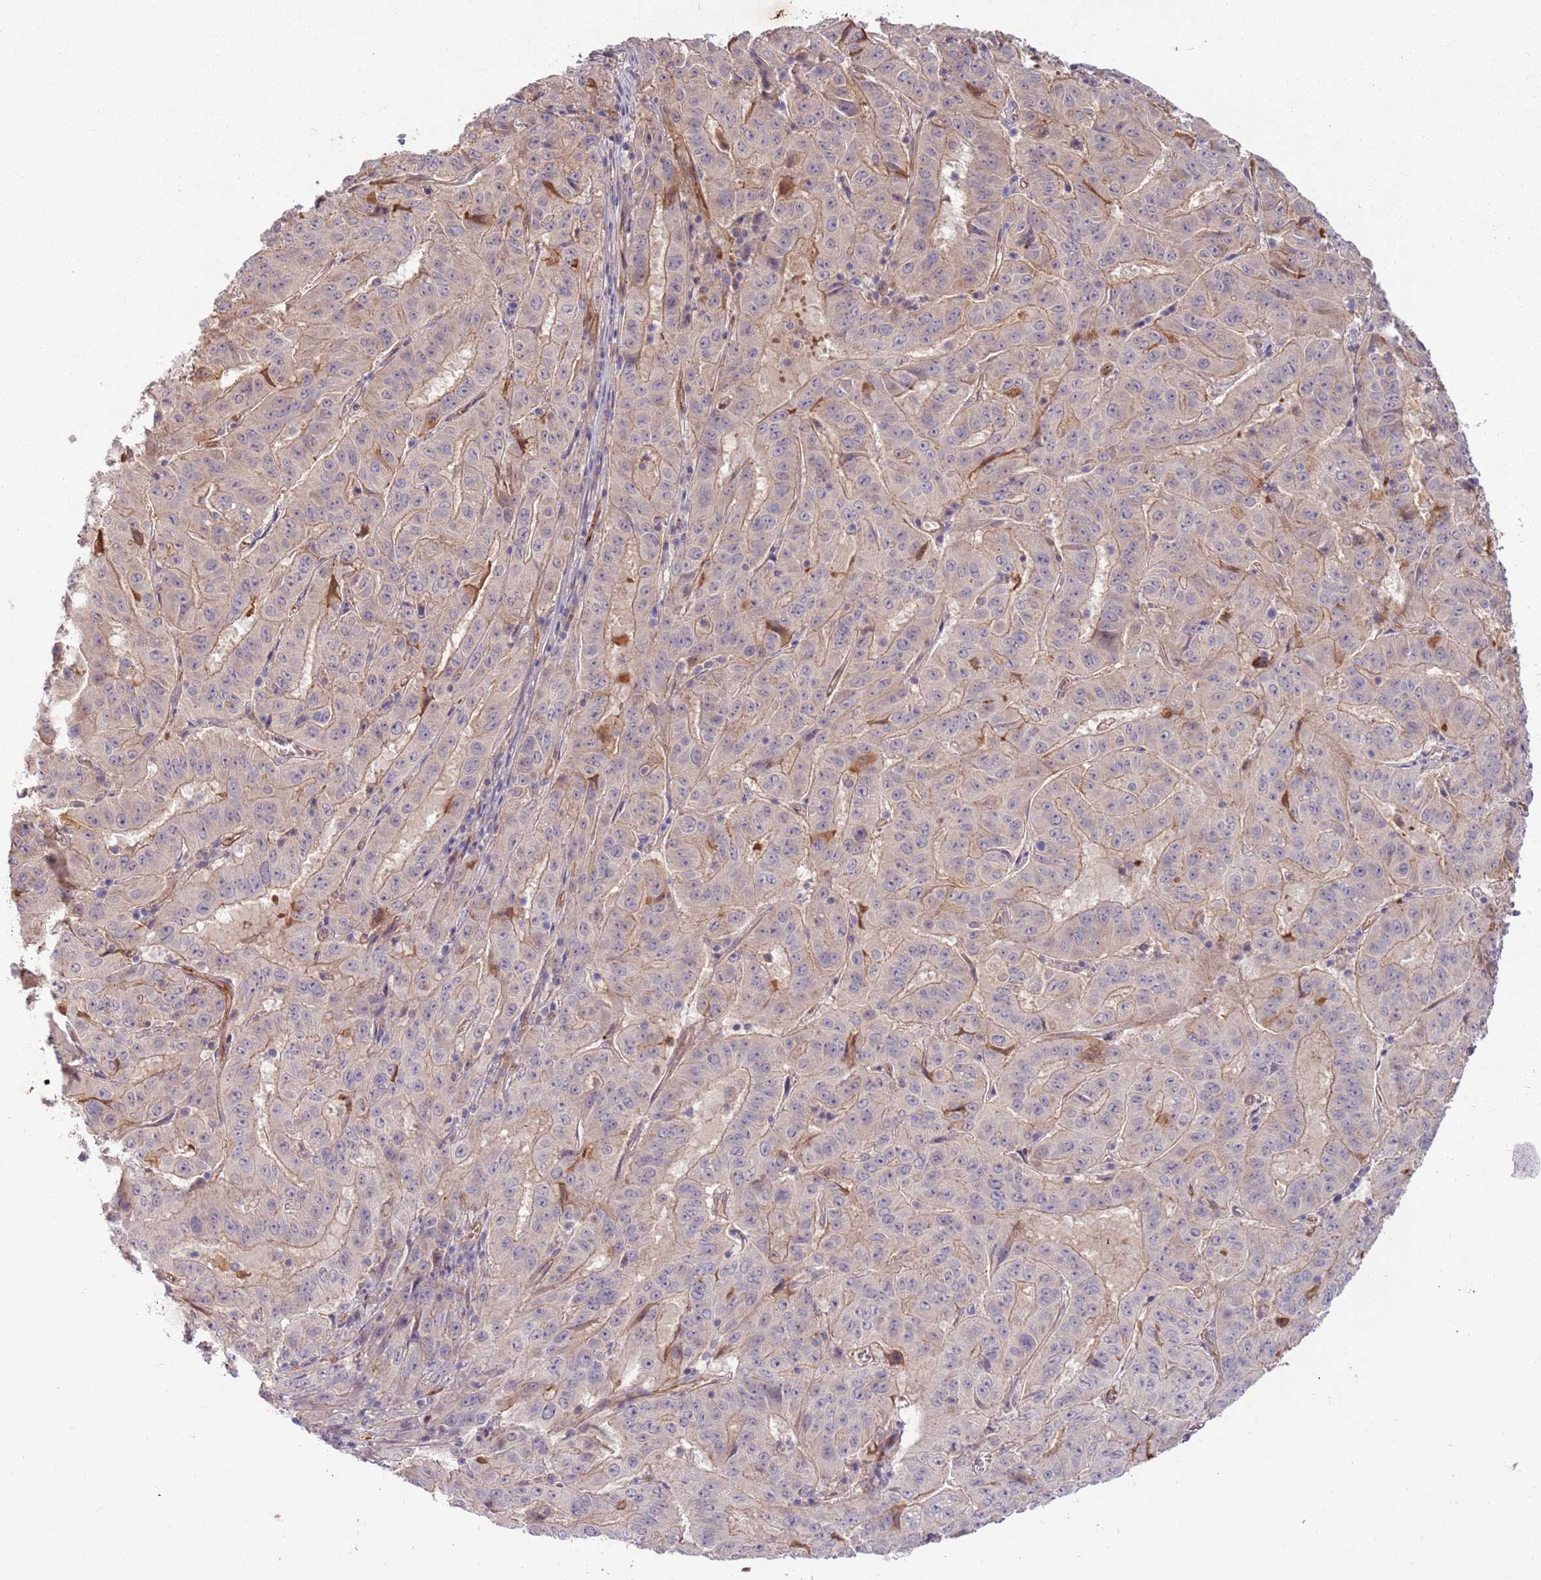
{"staining": {"intensity": "weak", "quantity": "25%-75%", "location": "cytoplasmic/membranous"}, "tissue": "pancreatic cancer", "cell_type": "Tumor cells", "image_type": "cancer", "snomed": [{"axis": "morphology", "description": "Adenocarcinoma, NOS"}, {"axis": "topography", "description": "Pancreas"}], "caption": "Immunohistochemical staining of pancreatic adenocarcinoma shows low levels of weak cytoplasmic/membranous positivity in approximately 25%-75% of tumor cells. (IHC, brightfield microscopy, high magnification).", "gene": "SAV1", "patient": {"sex": "male", "age": 63}}